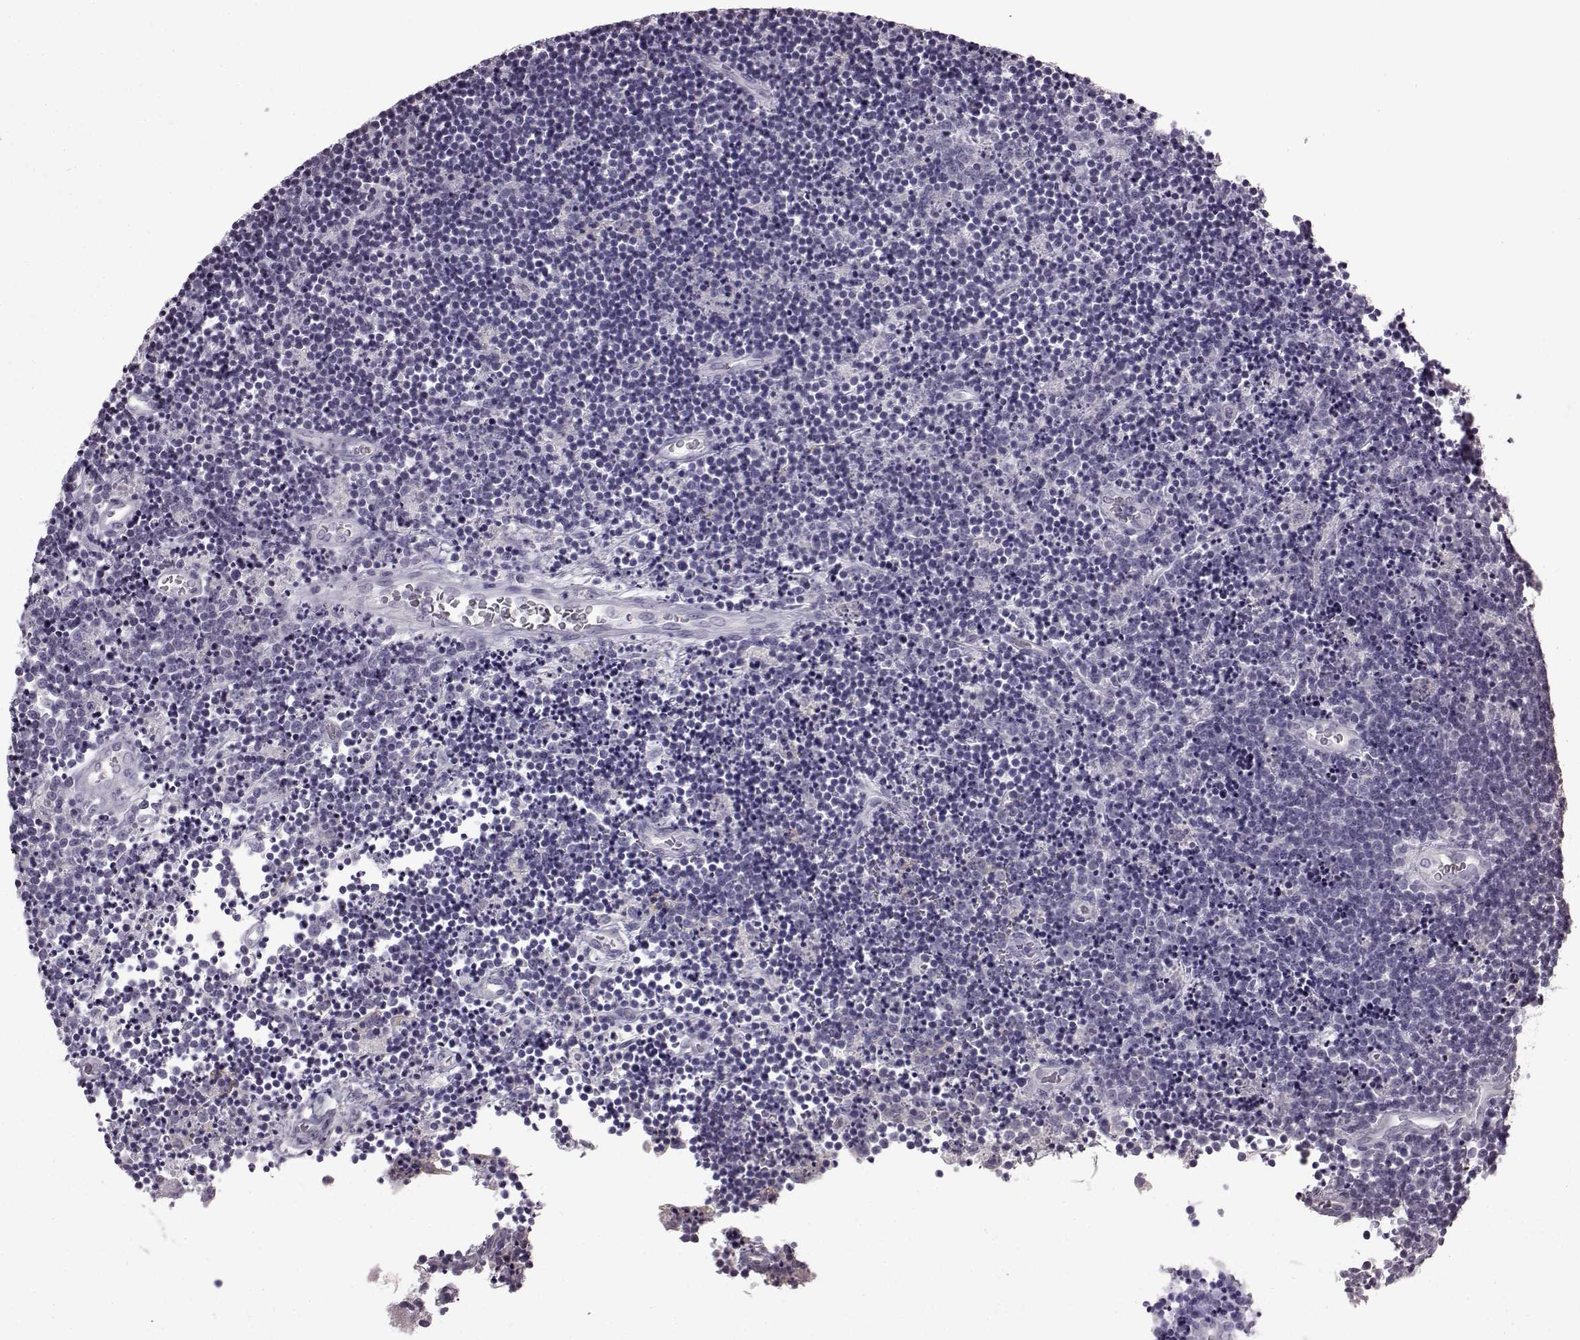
{"staining": {"intensity": "negative", "quantity": "none", "location": "none"}, "tissue": "lymphoma", "cell_type": "Tumor cells", "image_type": "cancer", "snomed": [{"axis": "morphology", "description": "Malignant lymphoma, non-Hodgkin's type, Low grade"}, {"axis": "topography", "description": "Brain"}], "caption": "Photomicrograph shows no protein positivity in tumor cells of malignant lymphoma, non-Hodgkin's type (low-grade) tissue. The staining is performed using DAB (3,3'-diaminobenzidine) brown chromogen with nuclei counter-stained in using hematoxylin.", "gene": "SLC28A2", "patient": {"sex": "female", "age": 66}}